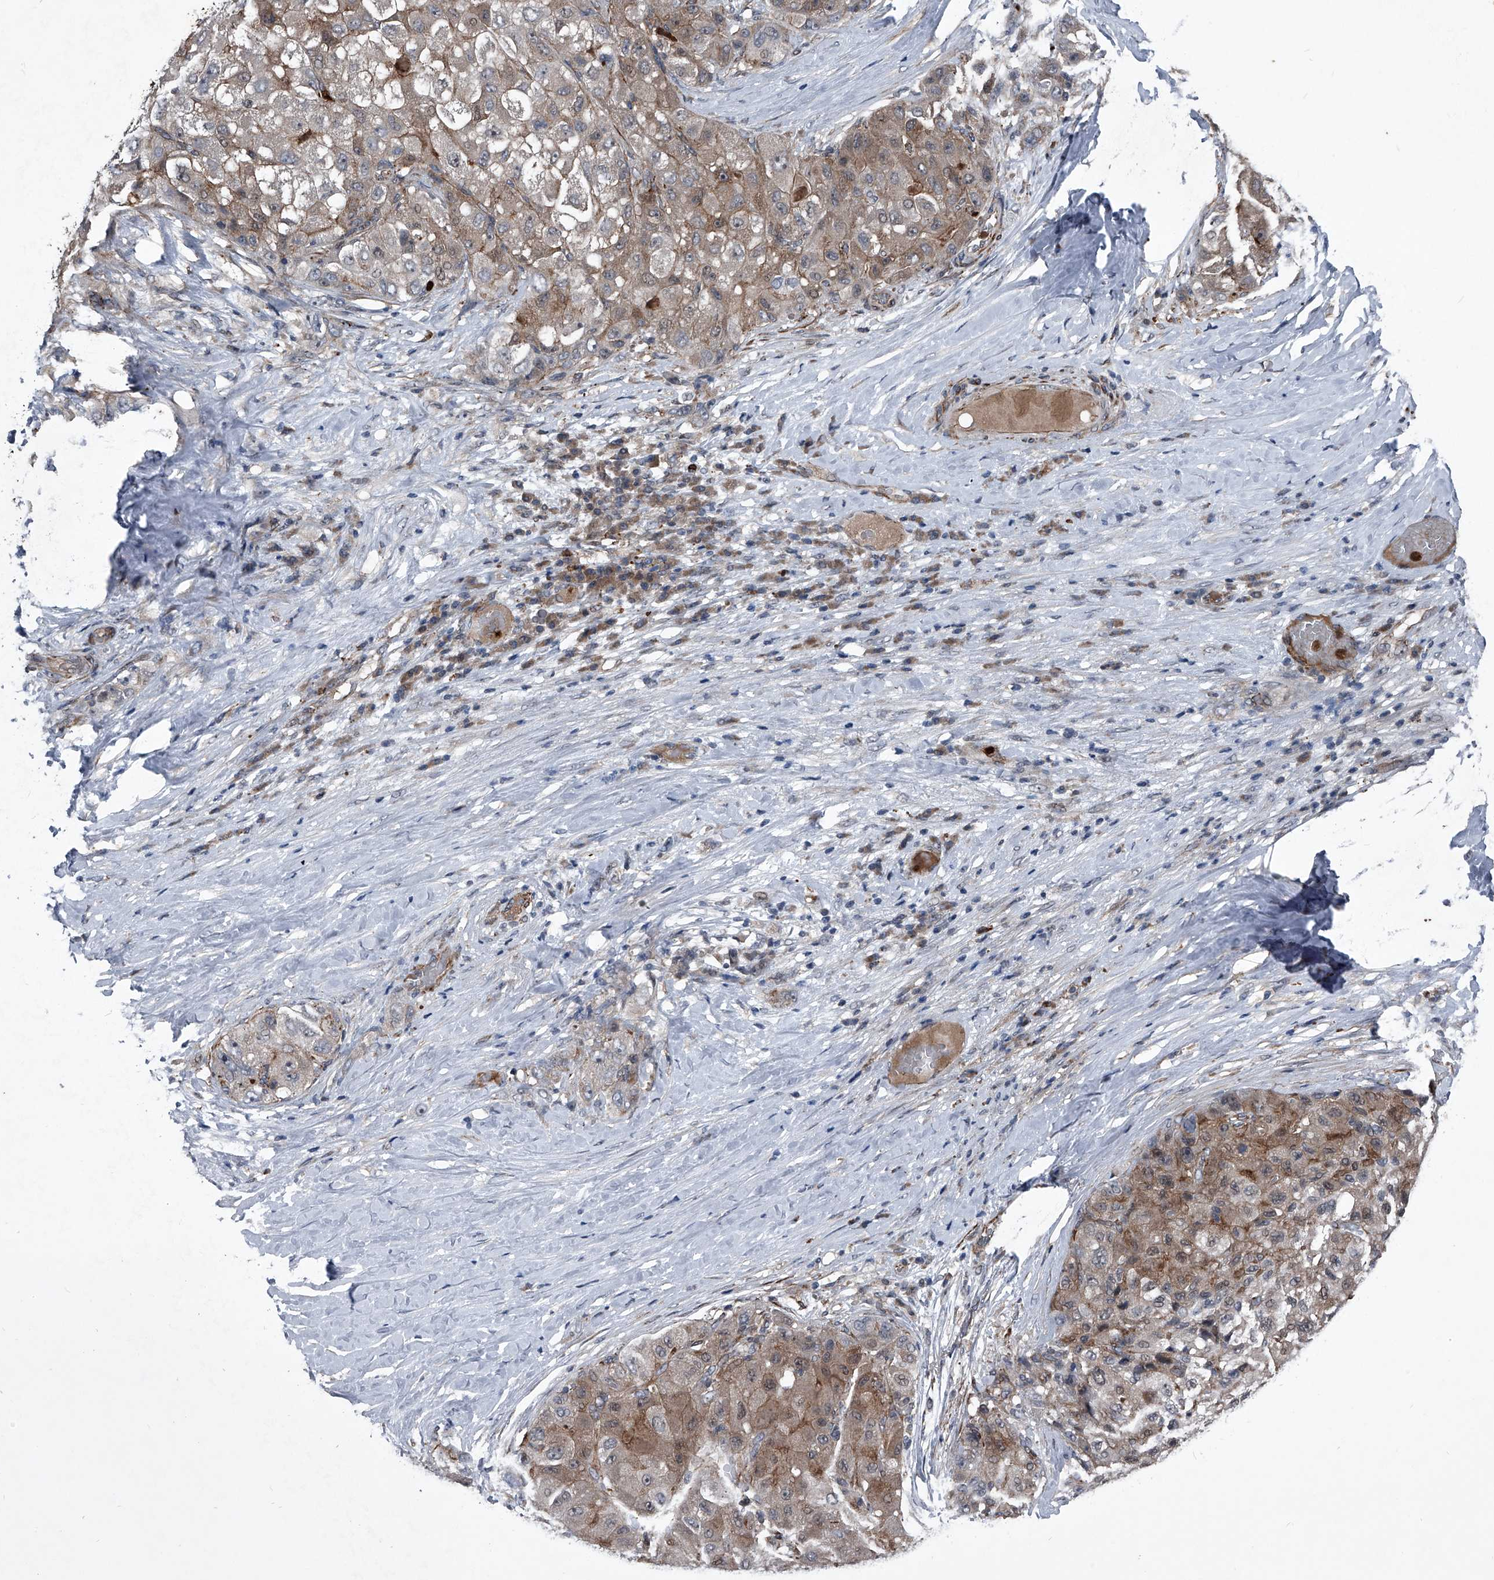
{"staining": {"intensity": "moderate", "quantity": ">75%", "location": "cytoplasmic/membranous"}, "tissue": "liver cancer", "cell_type": "Tumor cells", "image_type": "cancer", "snomed": [{"axis": "morphology", "description": "Carcinoma, Hepatocellular, NOS"}, {"axis": "topography", "description": "Liver"}], "caption": "Immunohistochemistry micrograph of liver hepatocellular carcinoma stained for a protein (brown), which exhibits medium levels of moderate cytoplasmic/membranous expression in about >75% of tumor cells.", "gene": "MAPKAP1", "patient": {"sex": "male", "age": 80}}